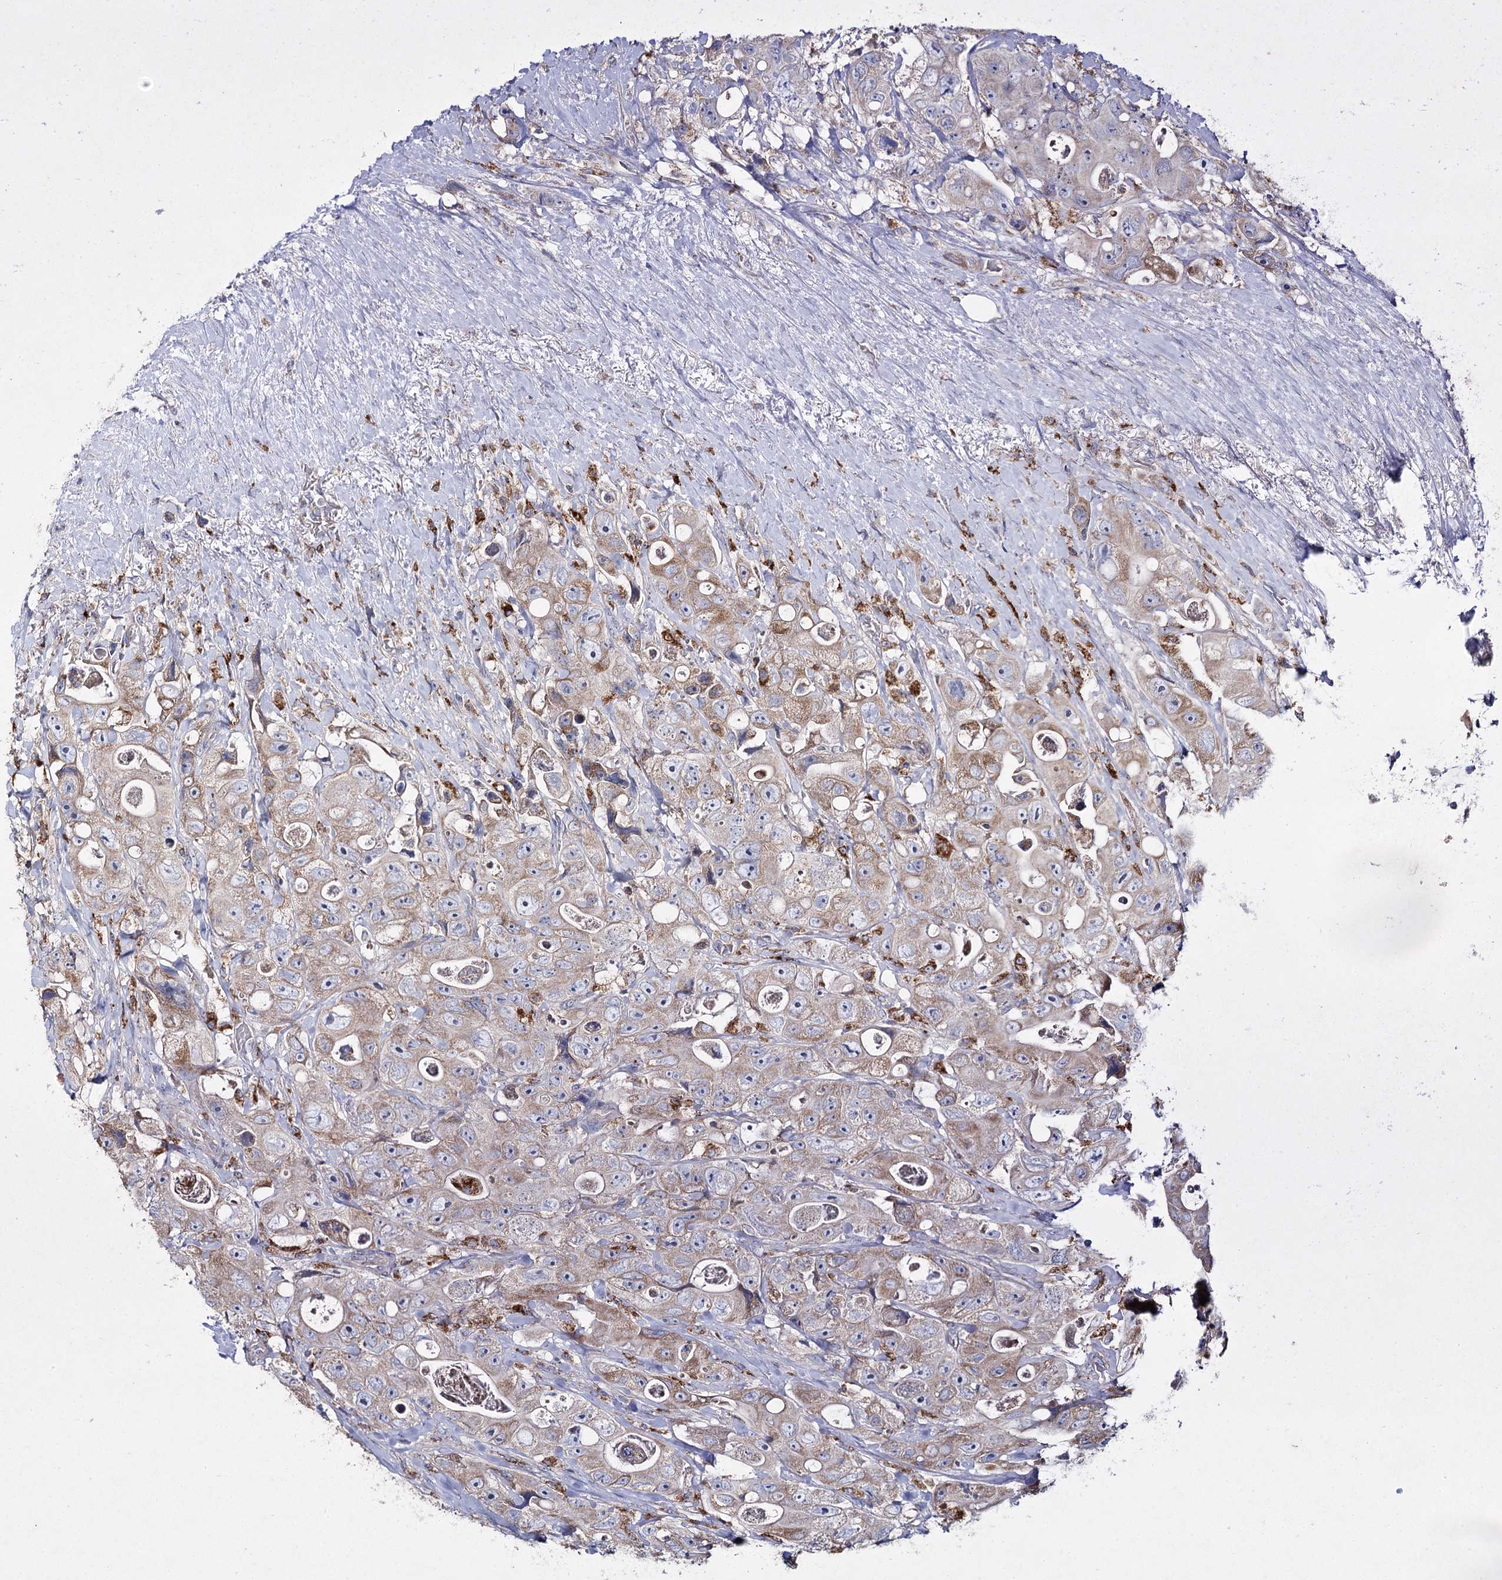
{"staining": {"intensity": "moderate", "quantity": "25%-75%", "location": "cytoplasmic/membranous"}, "tissue": "colorectal cancer", "cell_type": "Tumor cells", "image_type": "cancer", "snomed": [{"axis": "morphology", "description": "Adenocarcinoma, NOS"}, {"axis": "topography", "description": "Colon"}], "caption": "A photomicrograph showing moderate cytoplasmic/membranous staining in about 25%-75% of tumor cells in adenocarcinoma (colorectal), as visualized by brown immunohistochemical staining.", "gene": "TMEM187", "patient": {"sex": "female", "age": 46}}